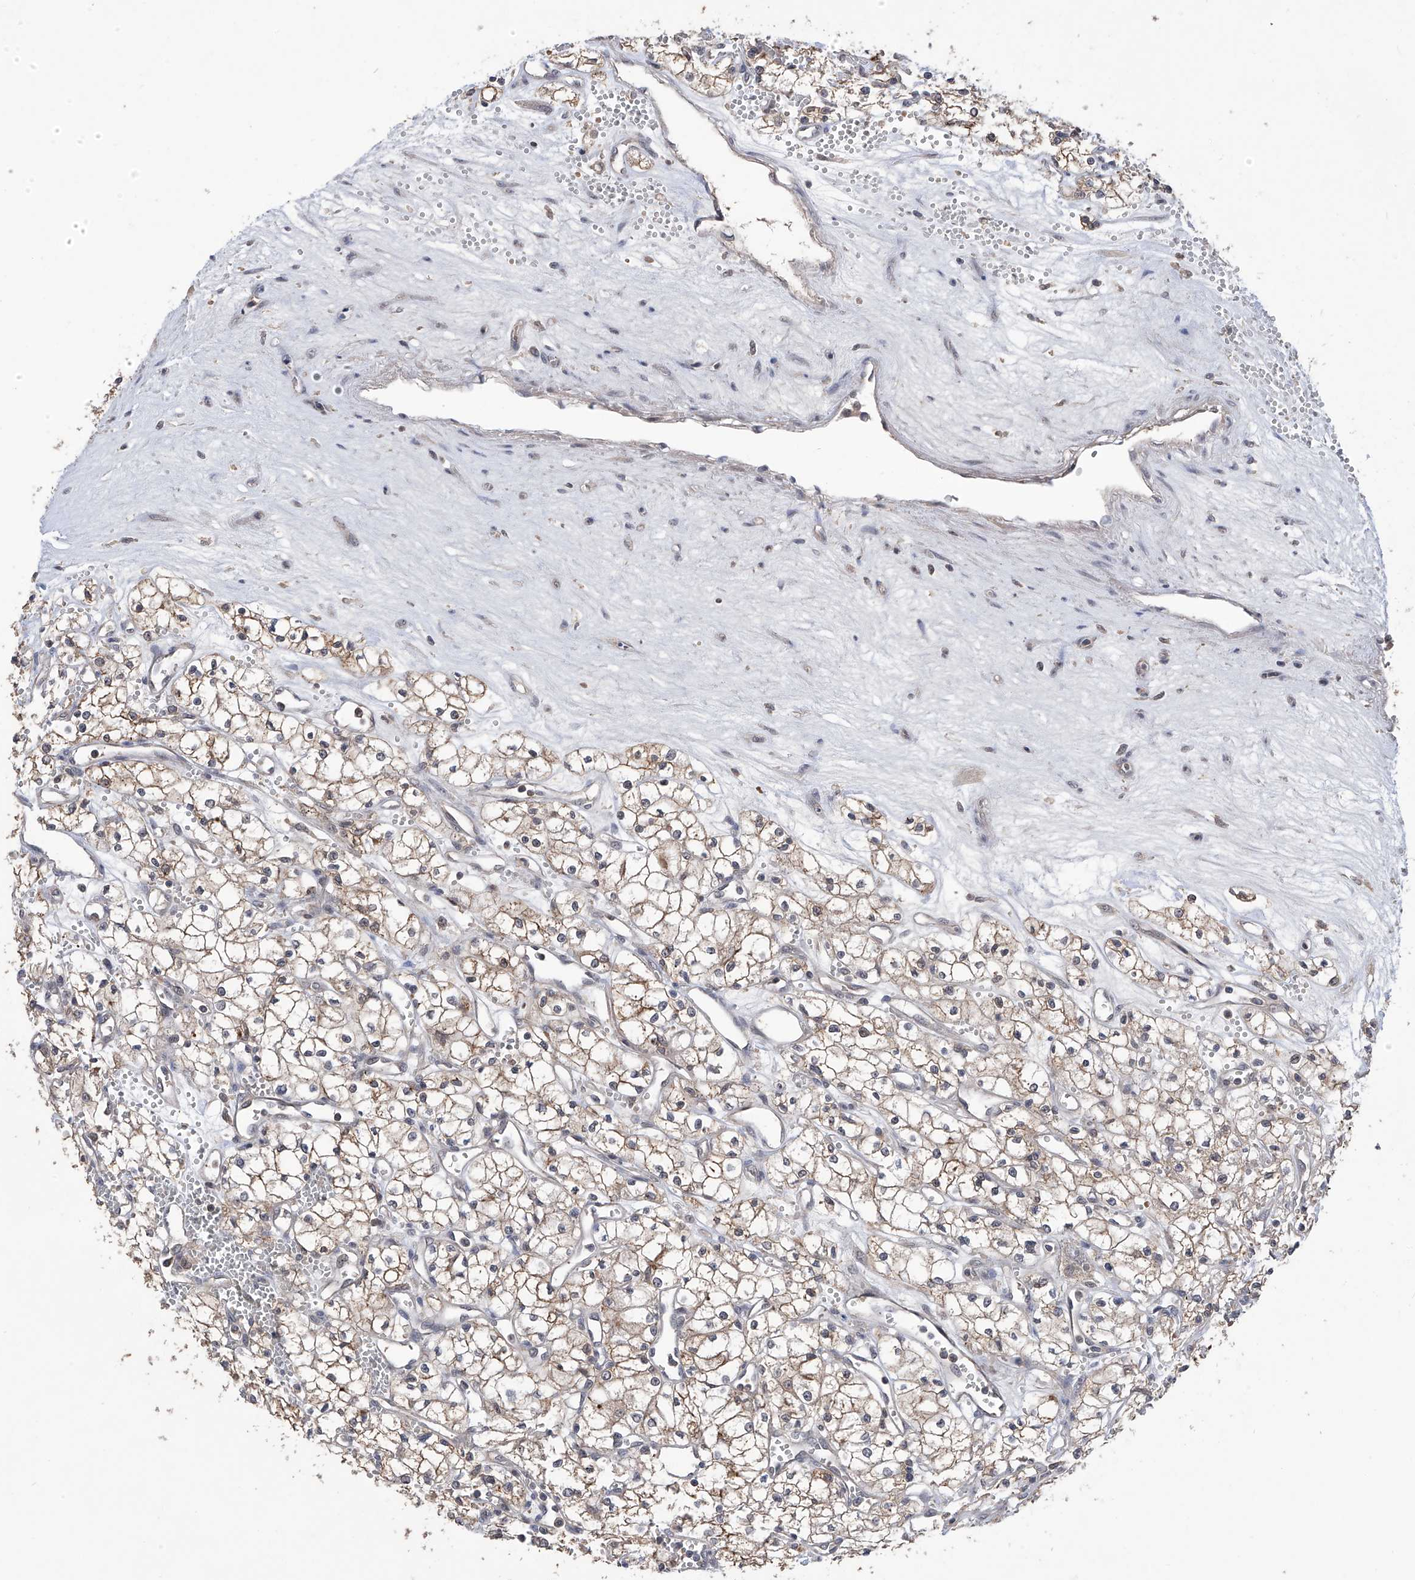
{"staining": {"intensity": "weak", "quantity": ">75%", "location": "cytoplasmic/membranous"}, "tissue": "renal cancer", "cell_type": "Tumor cells", "image_type": "cancer", "snomed": [{"axis": "morphology", "description": "Adenocarcinoma, NOS"}, {"axis": "topography", "description": "Kidney"}], "caption": "Protein expression by IHC reveals weak cytoplasmic/membranous positivity in about >75% of tumor cells in renal adenocarcinoma.", "gene": "LYSMD4", "patient": {"sex": "male", "age": 59}}